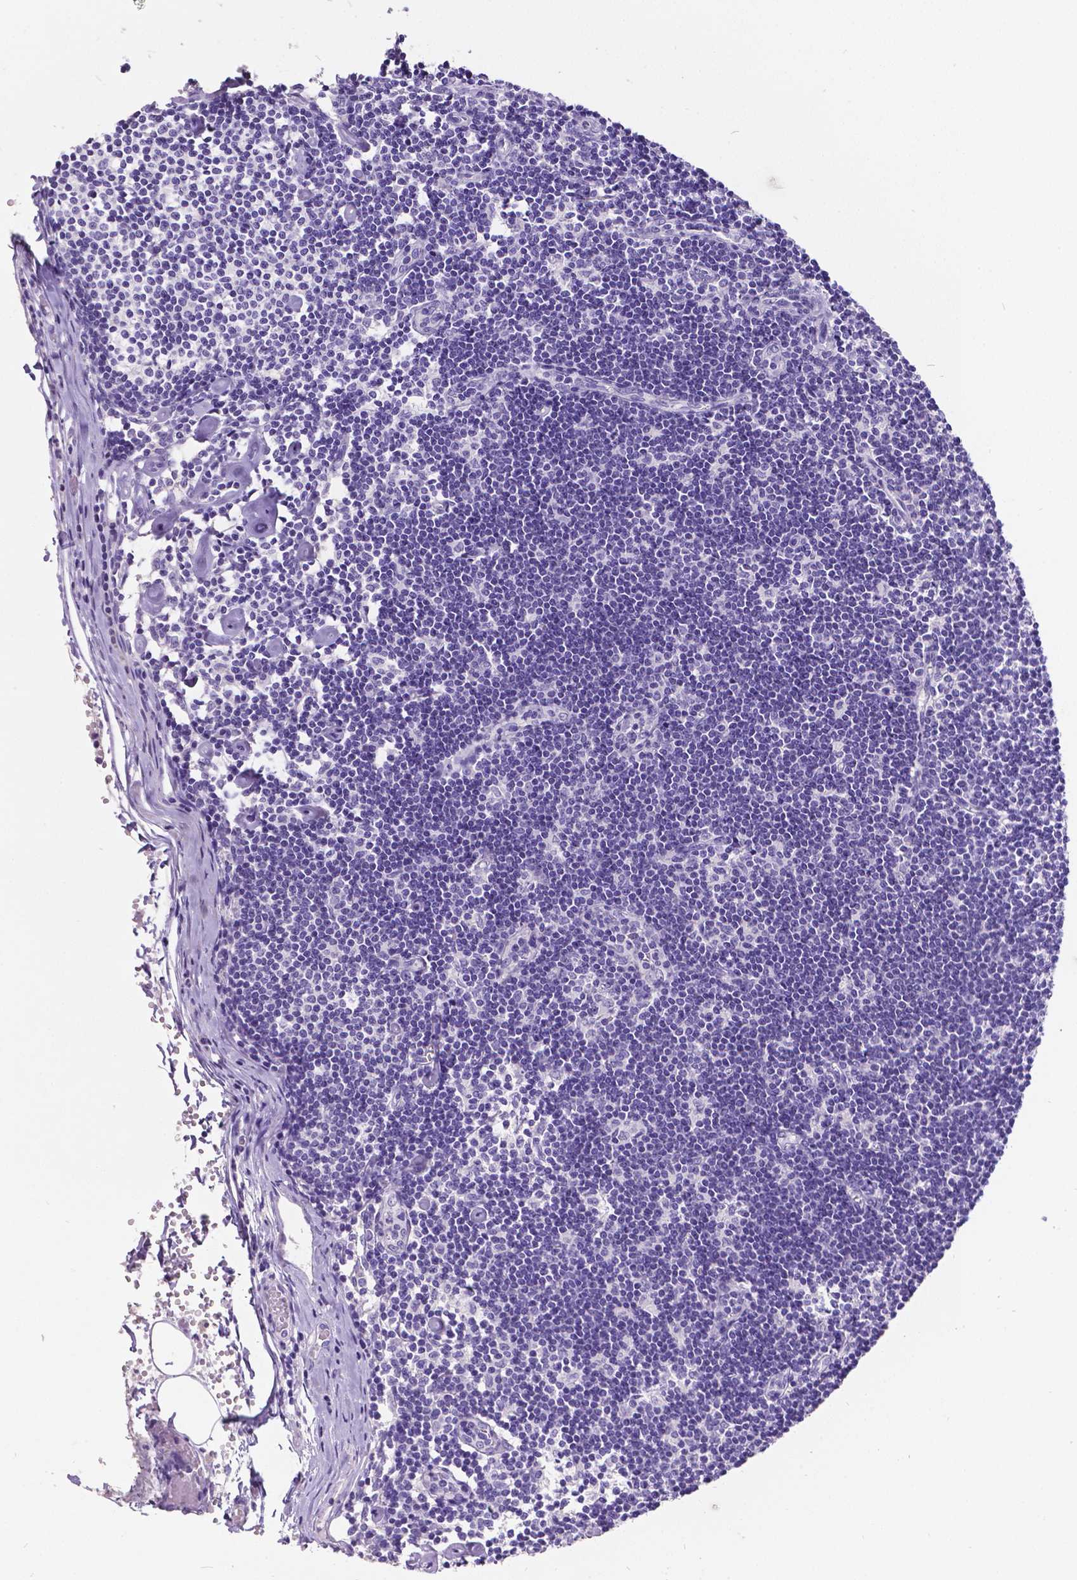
{"staining": {"intensity": "negative", "quantity": "none", "location": "none"}, "tissue": "lymph node", "cell_type": "Germinal center cells", "image_type": "normal", "snomed": [{"axis": "morphology", "description": "Normal tissue, NOS"}, {"axis": "topography", "description": "Lymph node"}], "caption": "Immunohistochemistry micrograph of unremarkable lymph node: human lymph node stained with DAB displays no significant protein positivity in germinal center cells.", "gene": "SATB2", "patient": {"sex": "female", "age": 42}}